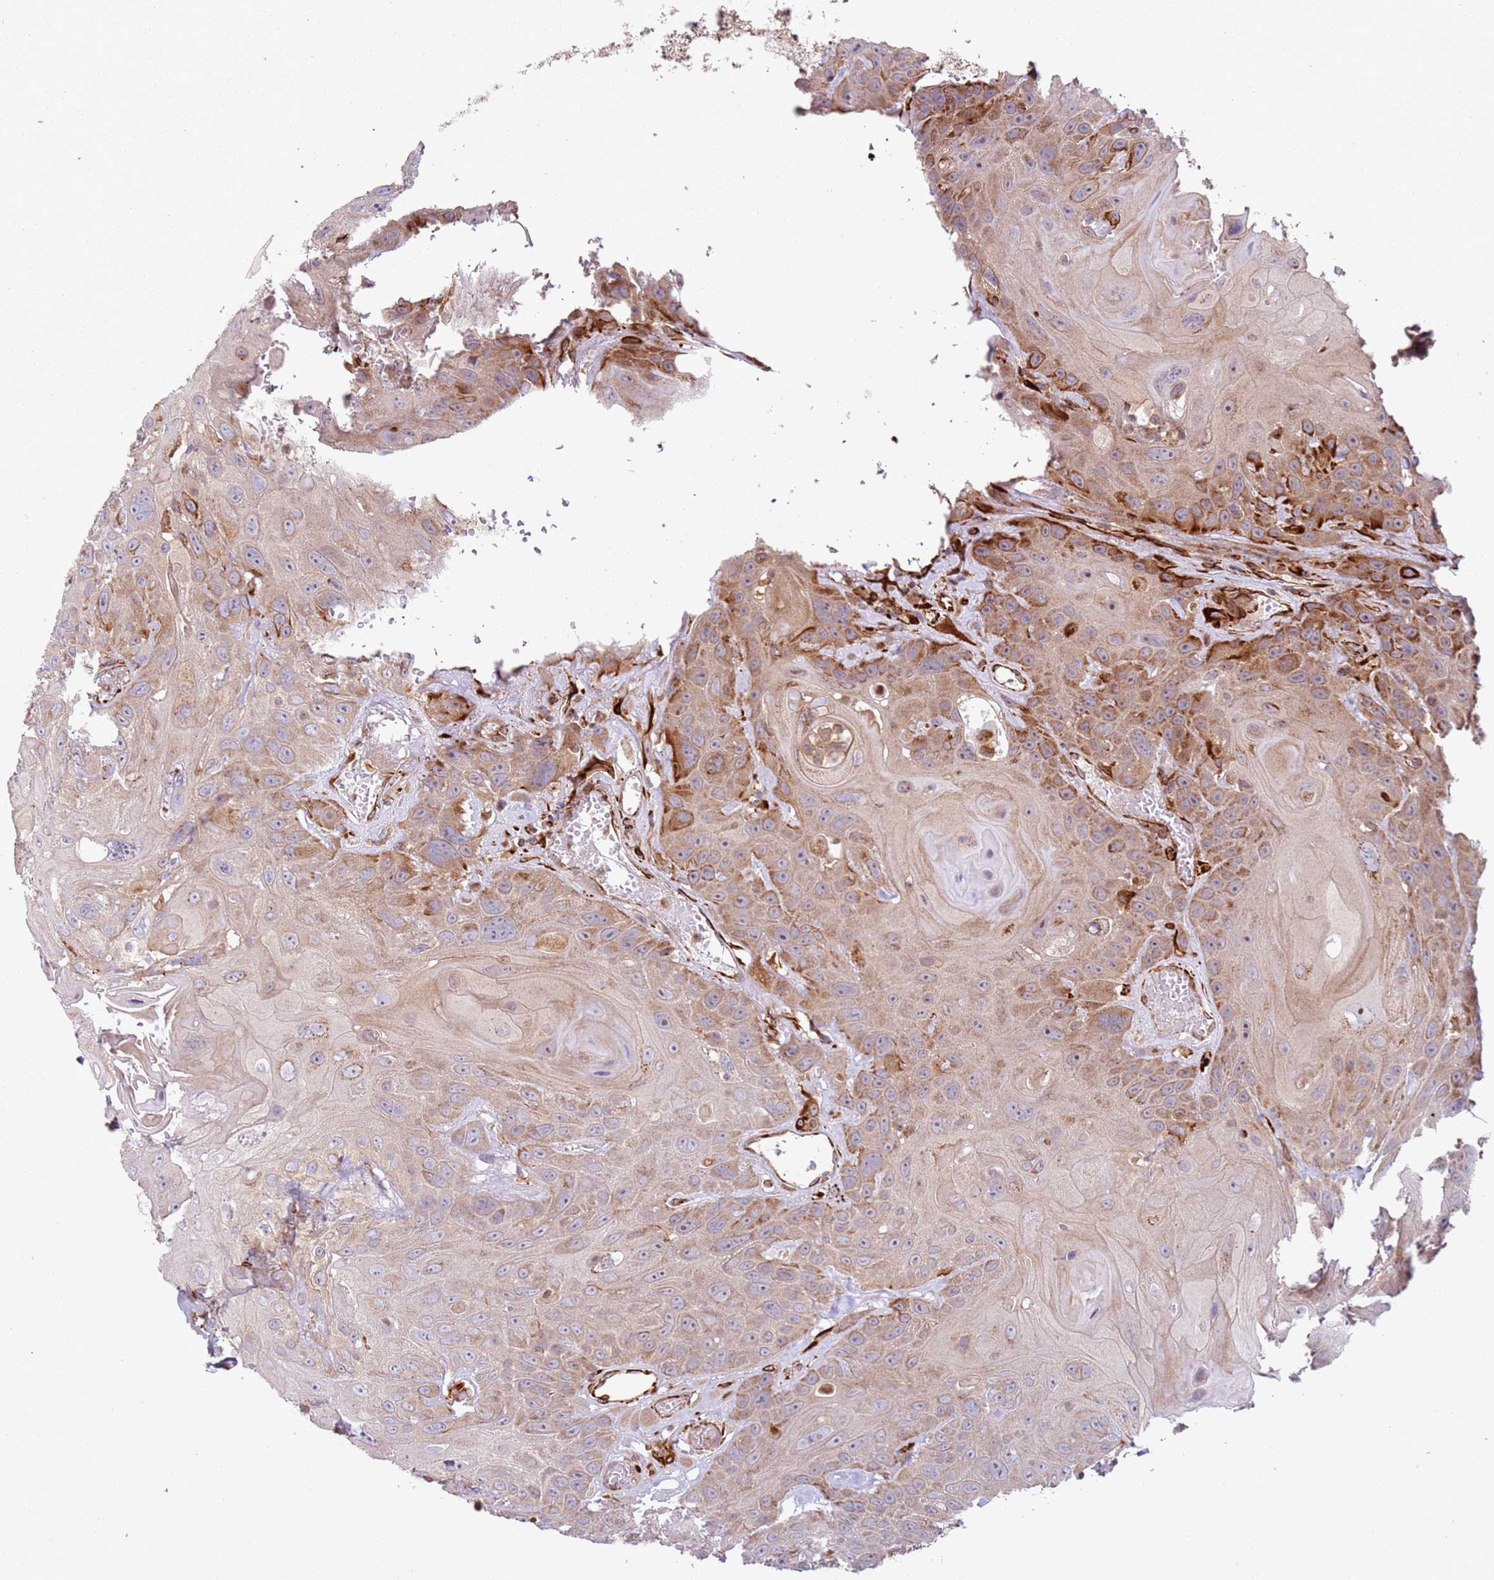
{"staining": {"intensity": "moderate", "quantity": "25%-75%", "location": "cytoplasmic/membranous"}, "tissue": "head and neck cancer", "cell_type": "Tumor cells", "image_type": "cancer", "snomed": [{"axis": "morphology", "description": "Squamous cell carcinoma, NOS"}, {"axis": "topography", "description": "Head-Neck"}], "caption": "Head and neck squamous cell carcinoma stained with a protein marker reveals moderate staining in tumor cells.", "gene": "SNAPIN", "patient": {"sex": "female", "age": 59}}